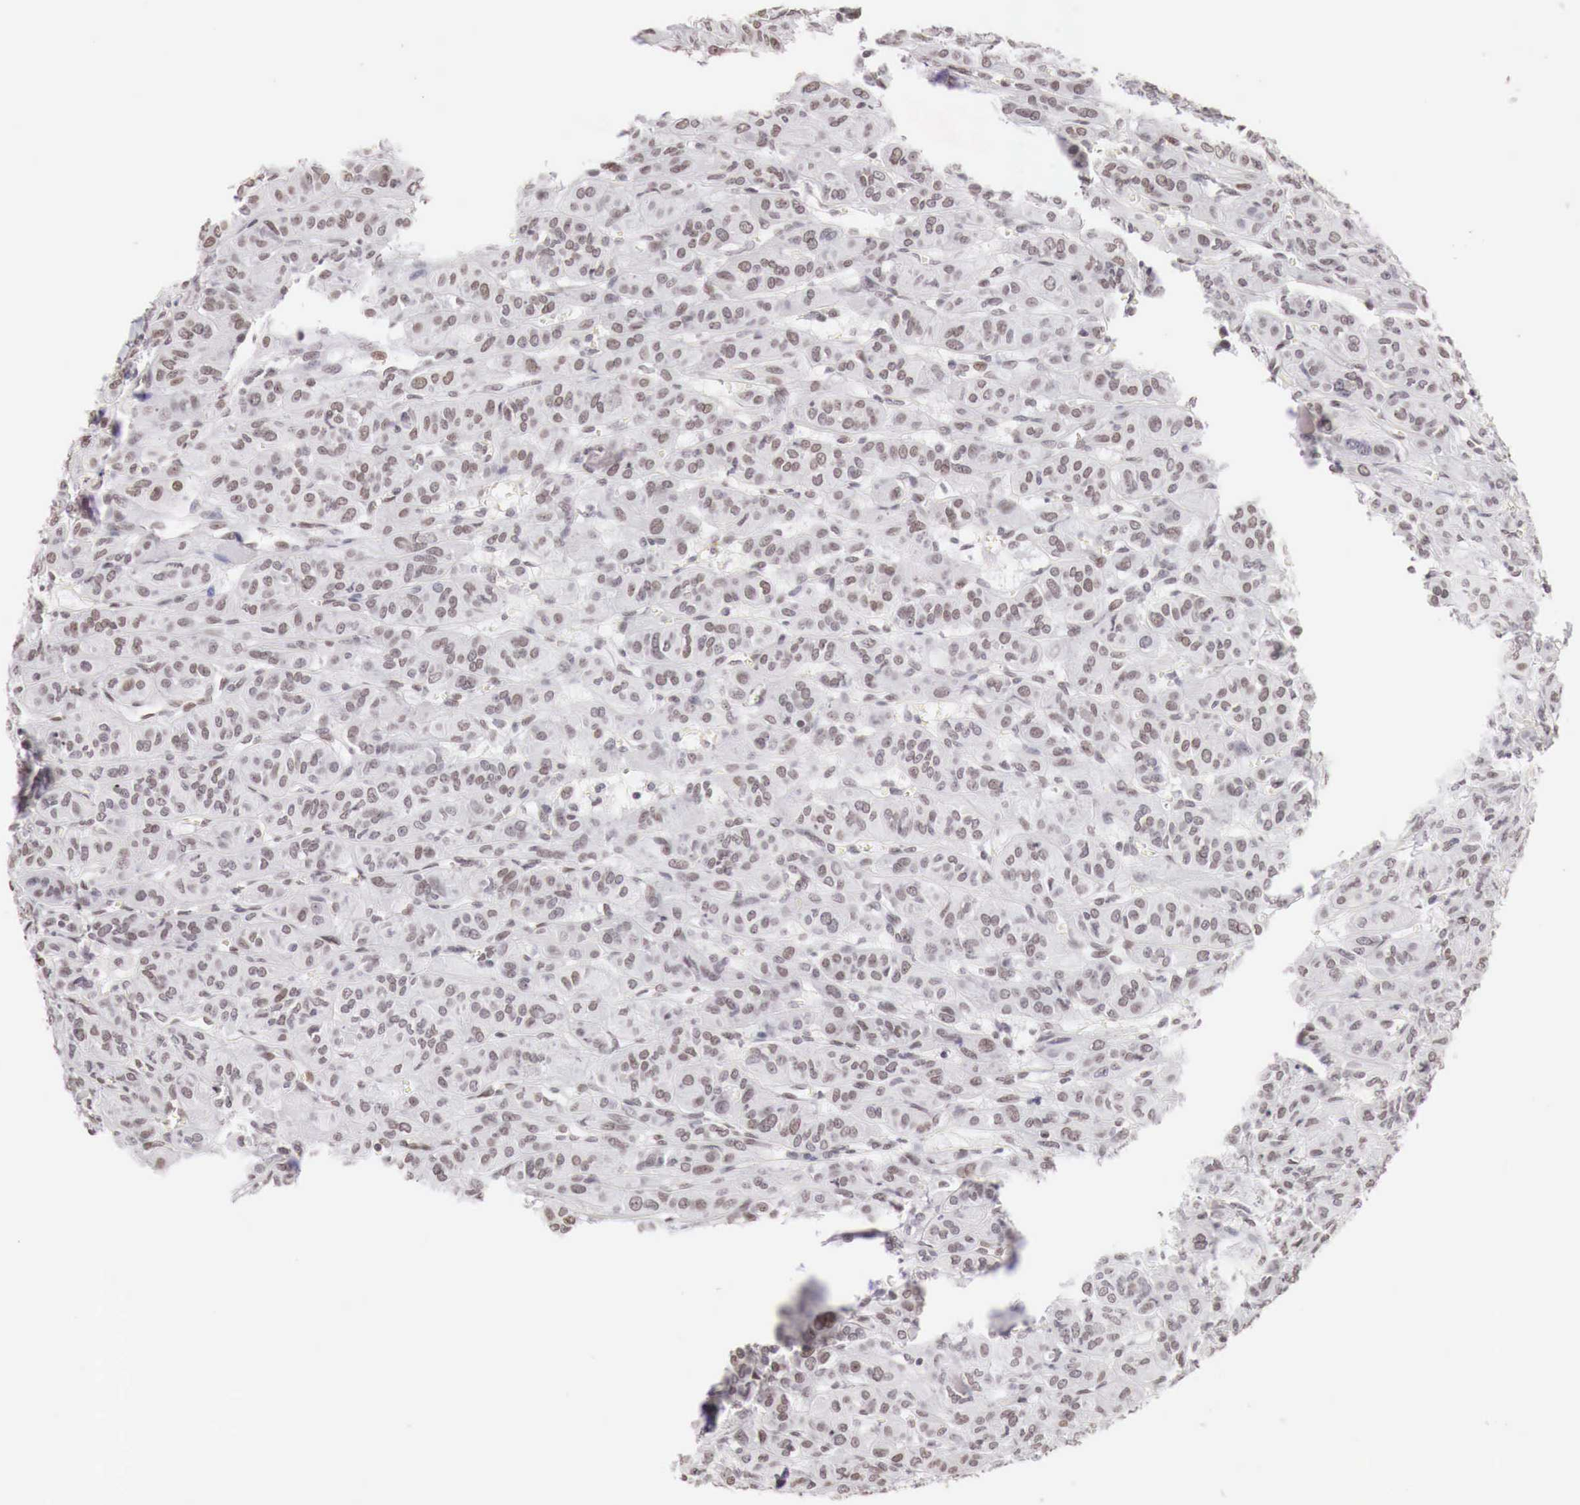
{"staining": {"intensity": "weak", "quantity": "25%-75%", "location": "nuclear"}, "tissue": "thyroid cancer", "cell_type": "Tumor cells", "image_type": "cancer", "snomed": [{"axis": "morphology", "description": "Follicular adenoma carcinoma, NOS"}, {"axis": "topography", "description": "Thyroid gland"}], "caption": "Thyroid follicular adenoma carcinoma stained with a protein marker shows weak staining in tumor cells.", "gene": "PHF14", "patient": {"sex": "female", "age": 71}}